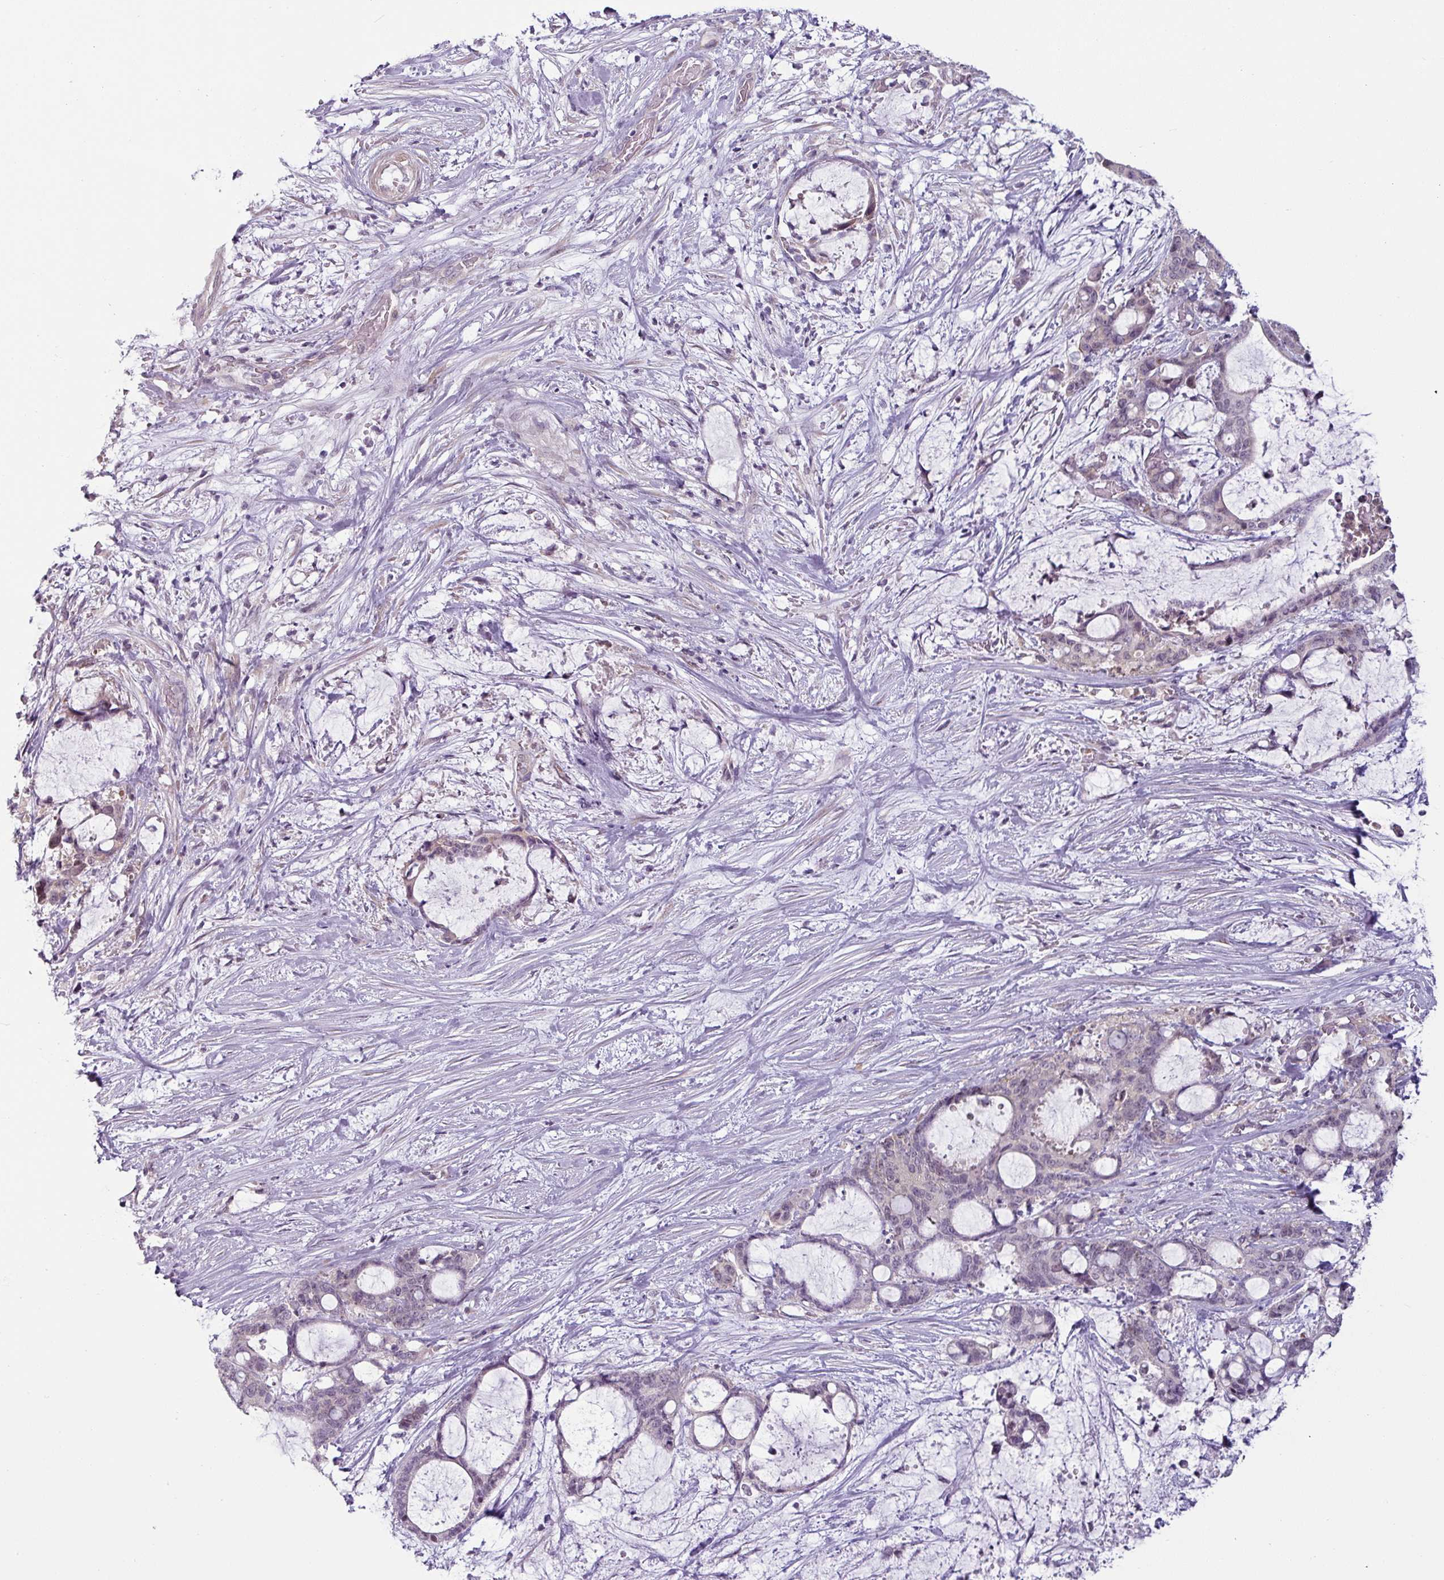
{"staining": {"intensity": "negative", "quantity": "none", "location": "none"}, "tissue": "liver cancer", "cell_type": "Tumor cells", "image_type": "cancer", "snomed": [{"axis": "morphology", "description": "Normal tissue, NOS"}, {"axis": "morphology", "description": "Cholangiocarcinoma"}, {"axis": "topography", "description": "Liver"}, {"axis": "topography", "description": "Peripheral nerve tissue"}], "caption": "Immunohistochemistry image of neoplastic tissue: human liver cancer (cholangiocarcinoma) stained with DAB displays no significant protein expression in tumor cells.", "gene": "OR52D1", "patient": {"sex": "female", "age": 73}}